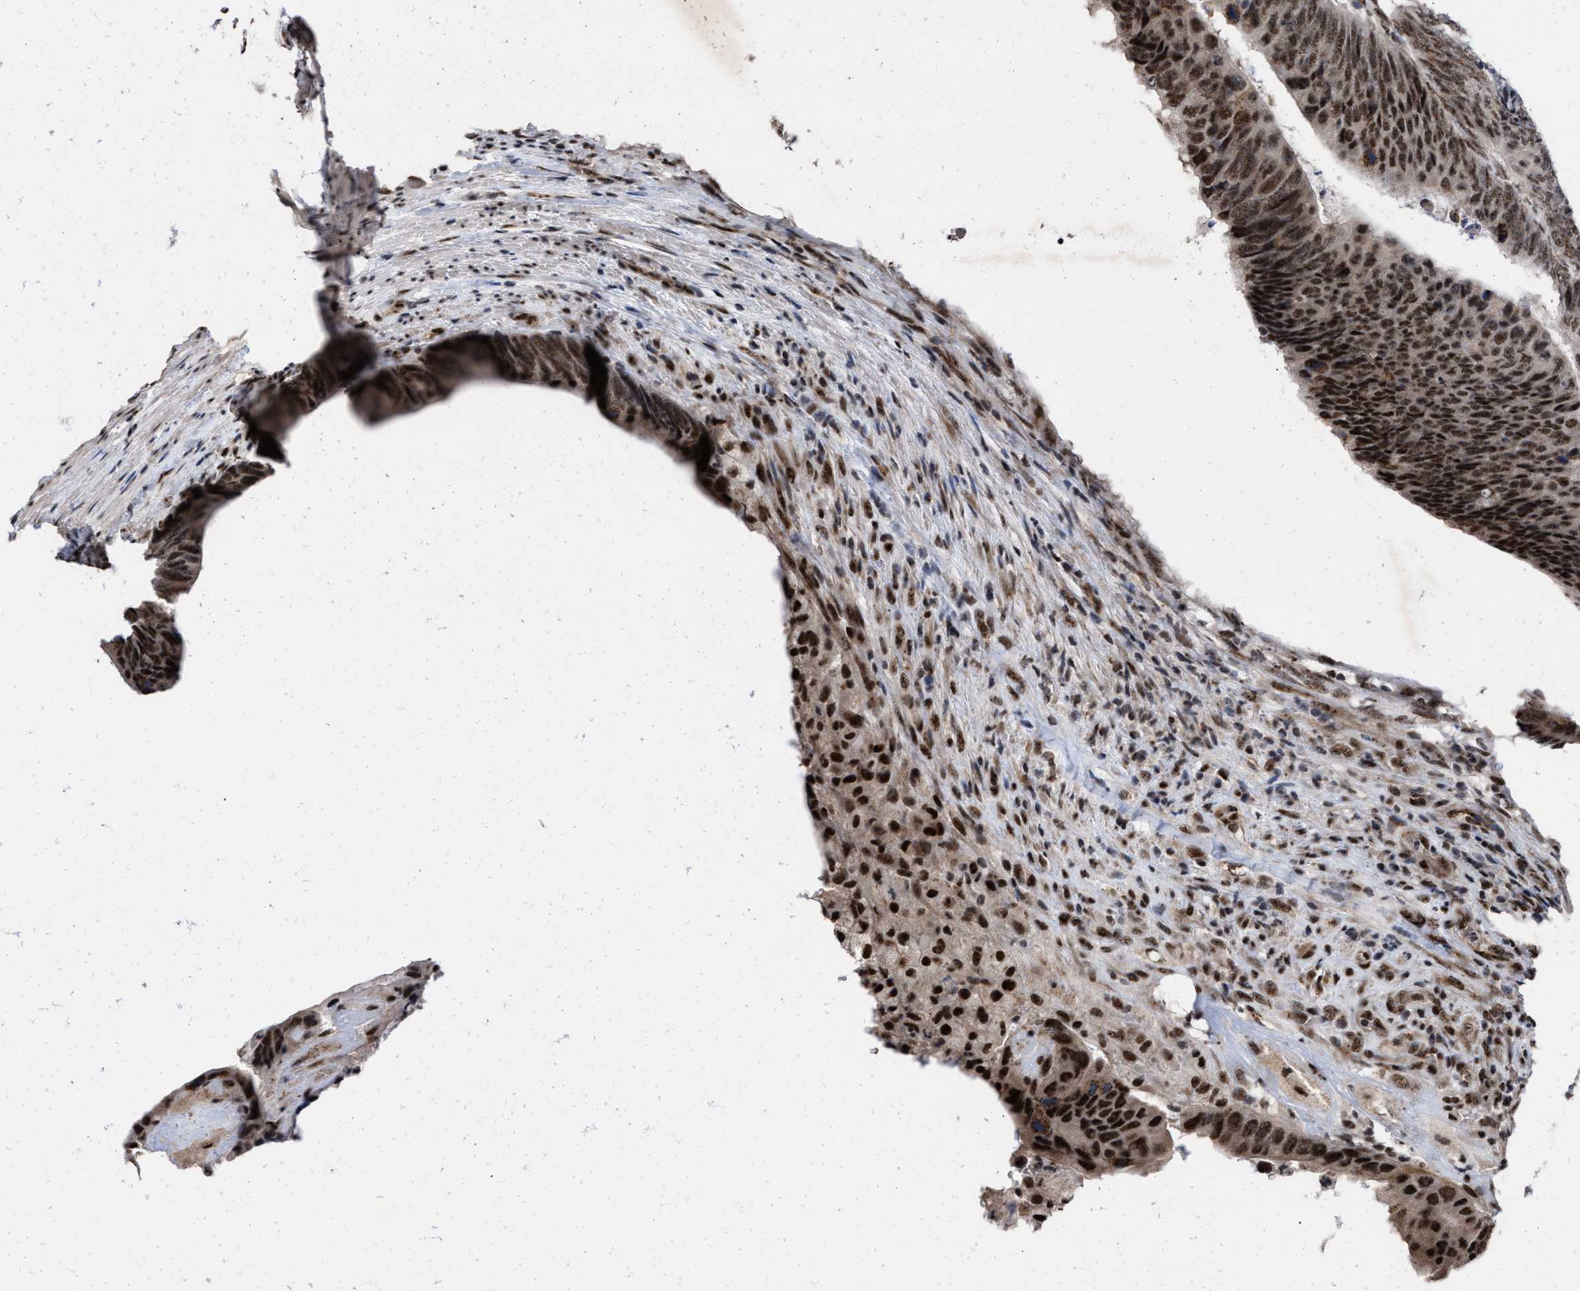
{"staining": {"intensity": "strong", "quantity": ">75%", "location": "nuclear"}, "tissue": "colorectal cancer", "cell_type": "Tumor cells", "image_type": "cancer", "snomed": [{"axis": "morphology", "description": "Adenocarcinoma, NOS"}, {"axis": "topography", "description": "Colon"}], "caption": "Strong nuclear positivity for a protein is appreciated in about >75% of tumor cells of colorectal adenocarcinoma using immunohistochemistry (IHC).", "gene": "EIF4A3", "patient": {"sex": "male", "age": 56}}